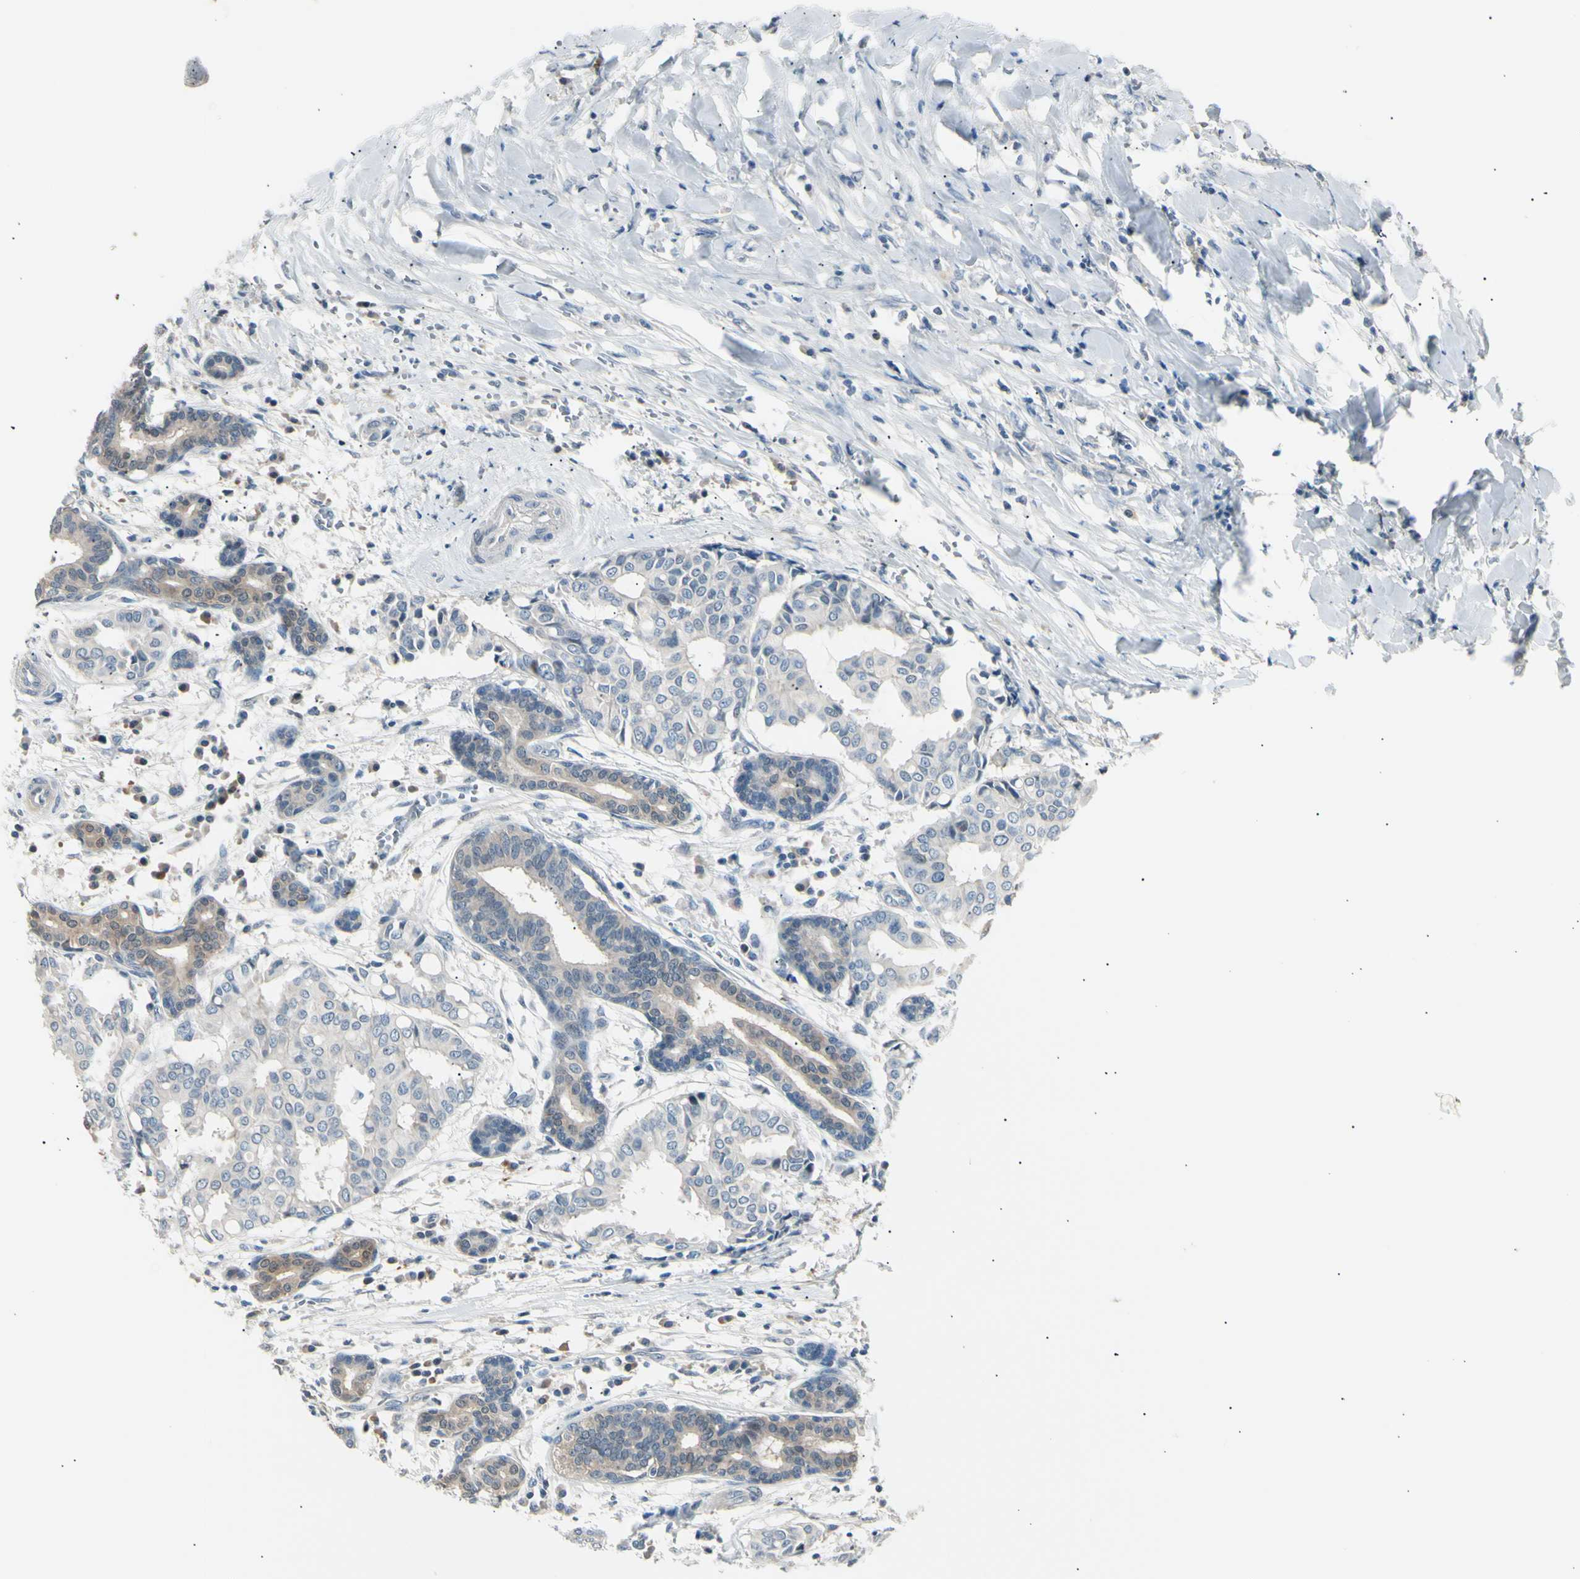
{"staining": {"intensity": "weak", "quantity": "25%-75%", "location": "cytoplasmic/membranous"}, "tissue": "head and neck cancer", "cell_type": "Tumor cells", "image_type": "cancer", "snomed": [{"axis": "morphology", "description": "Adenocarcinoma, NOS"}, {"axis": "topography", "description": "Salivary gland"}, {"axis": "topography", "description": "Head-Neck"}], "caption": "Protein expression analysis of human head and neck cancer reveals weak cytoplasmic/membranous staining in about 25%-75% of tumor cells.", "gene": "LHPP", "patient": {"sex": "female", "age": 59}}